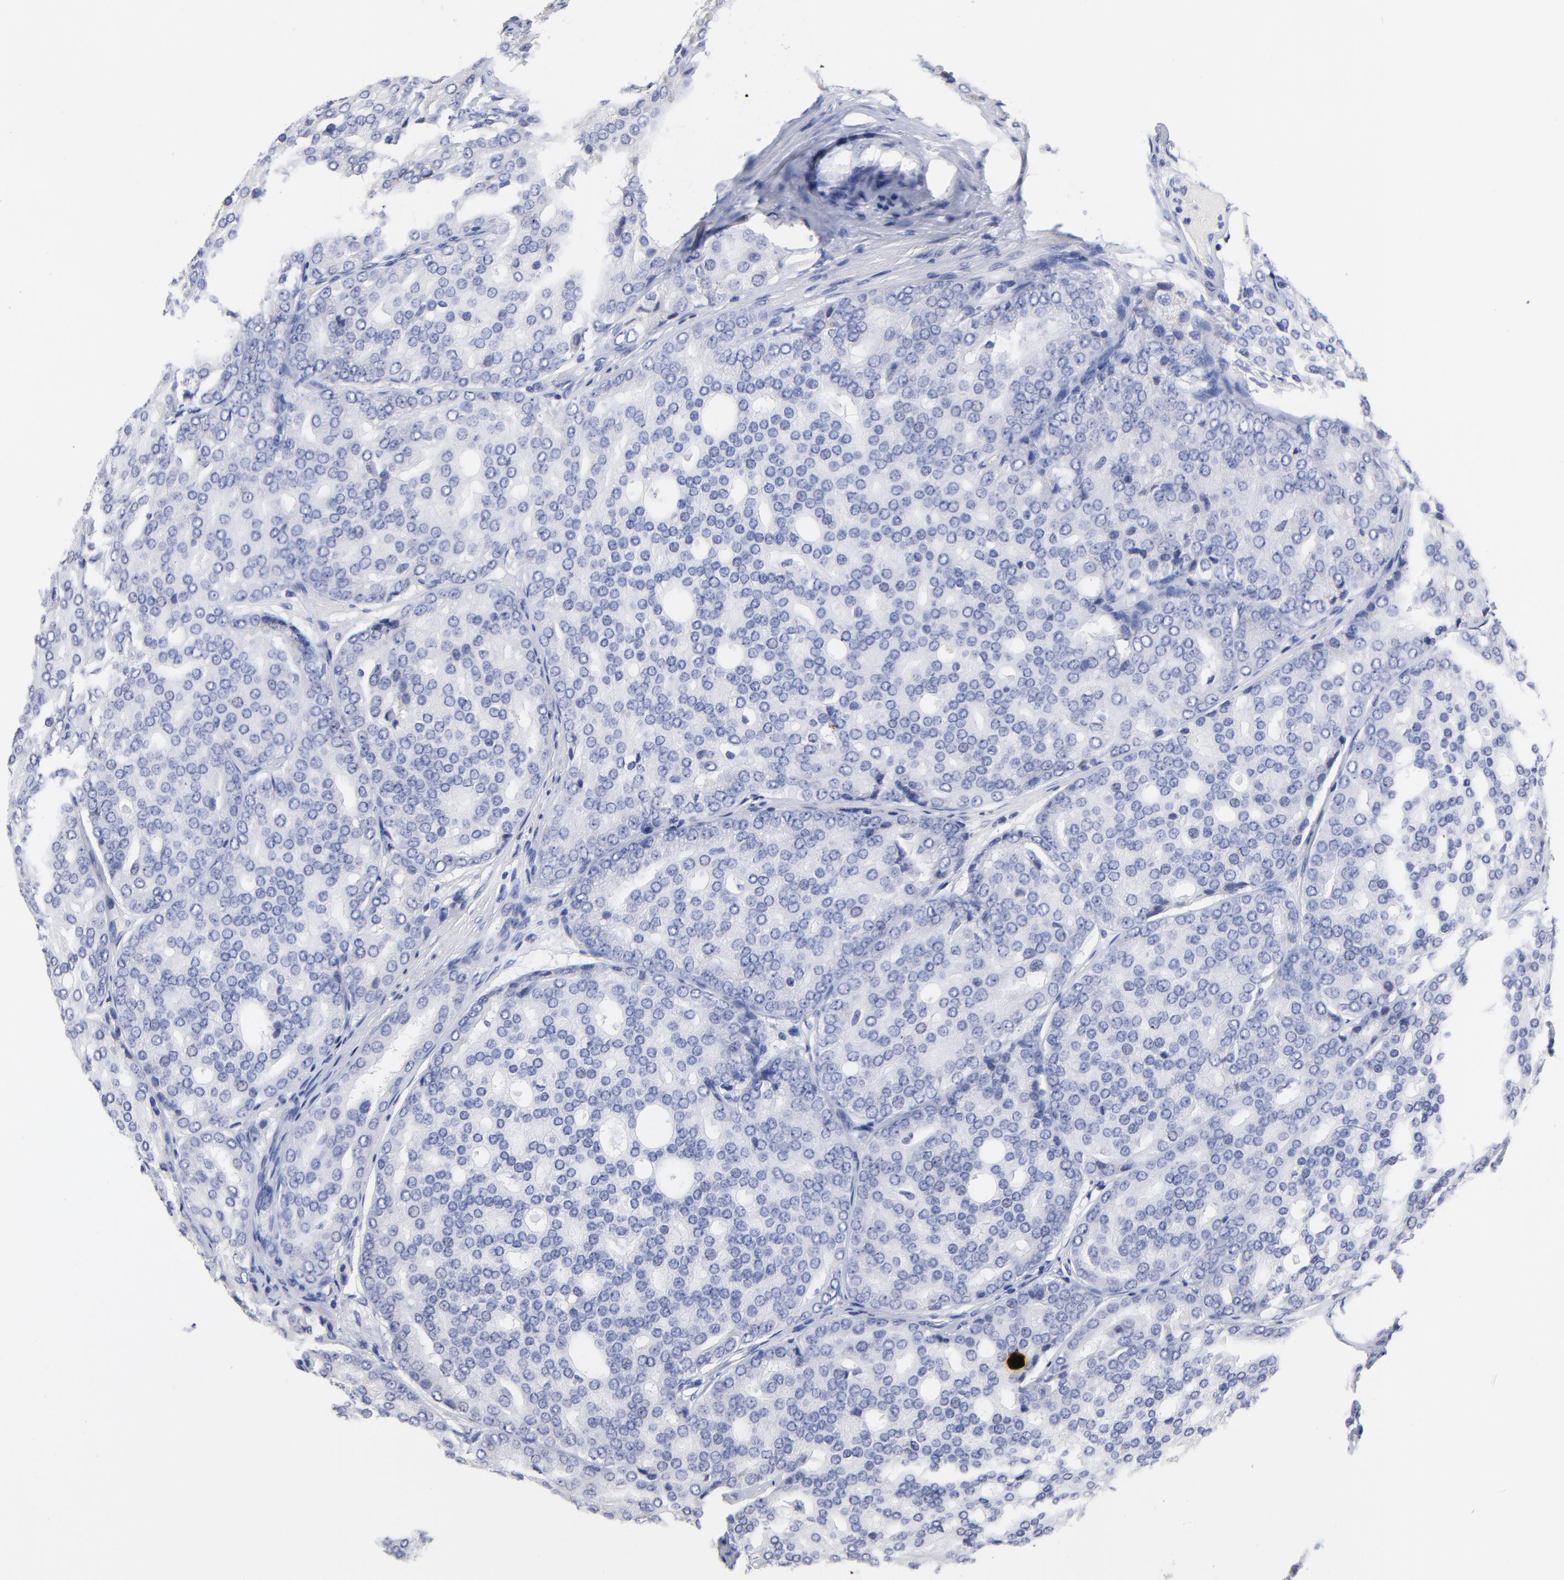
{"staining": {"intensity": "negative", "quantity": "none", "location": "none"}, "tissue": "prostate cancer", "cell_type": "Tumor cells", "image_type": "cancer", "snomed": [{"axis": "morphology", "description": "Adenocarcinoma, High grade"}, {"axis": "topography", "description": "Prostate"}], "caption": "This is an IHC image of prostate high-grade adenocarcinoma. There is no positivity in tumor cells.", "gene": "LAX1", "patient": {"sex": "male", "age": 64}}